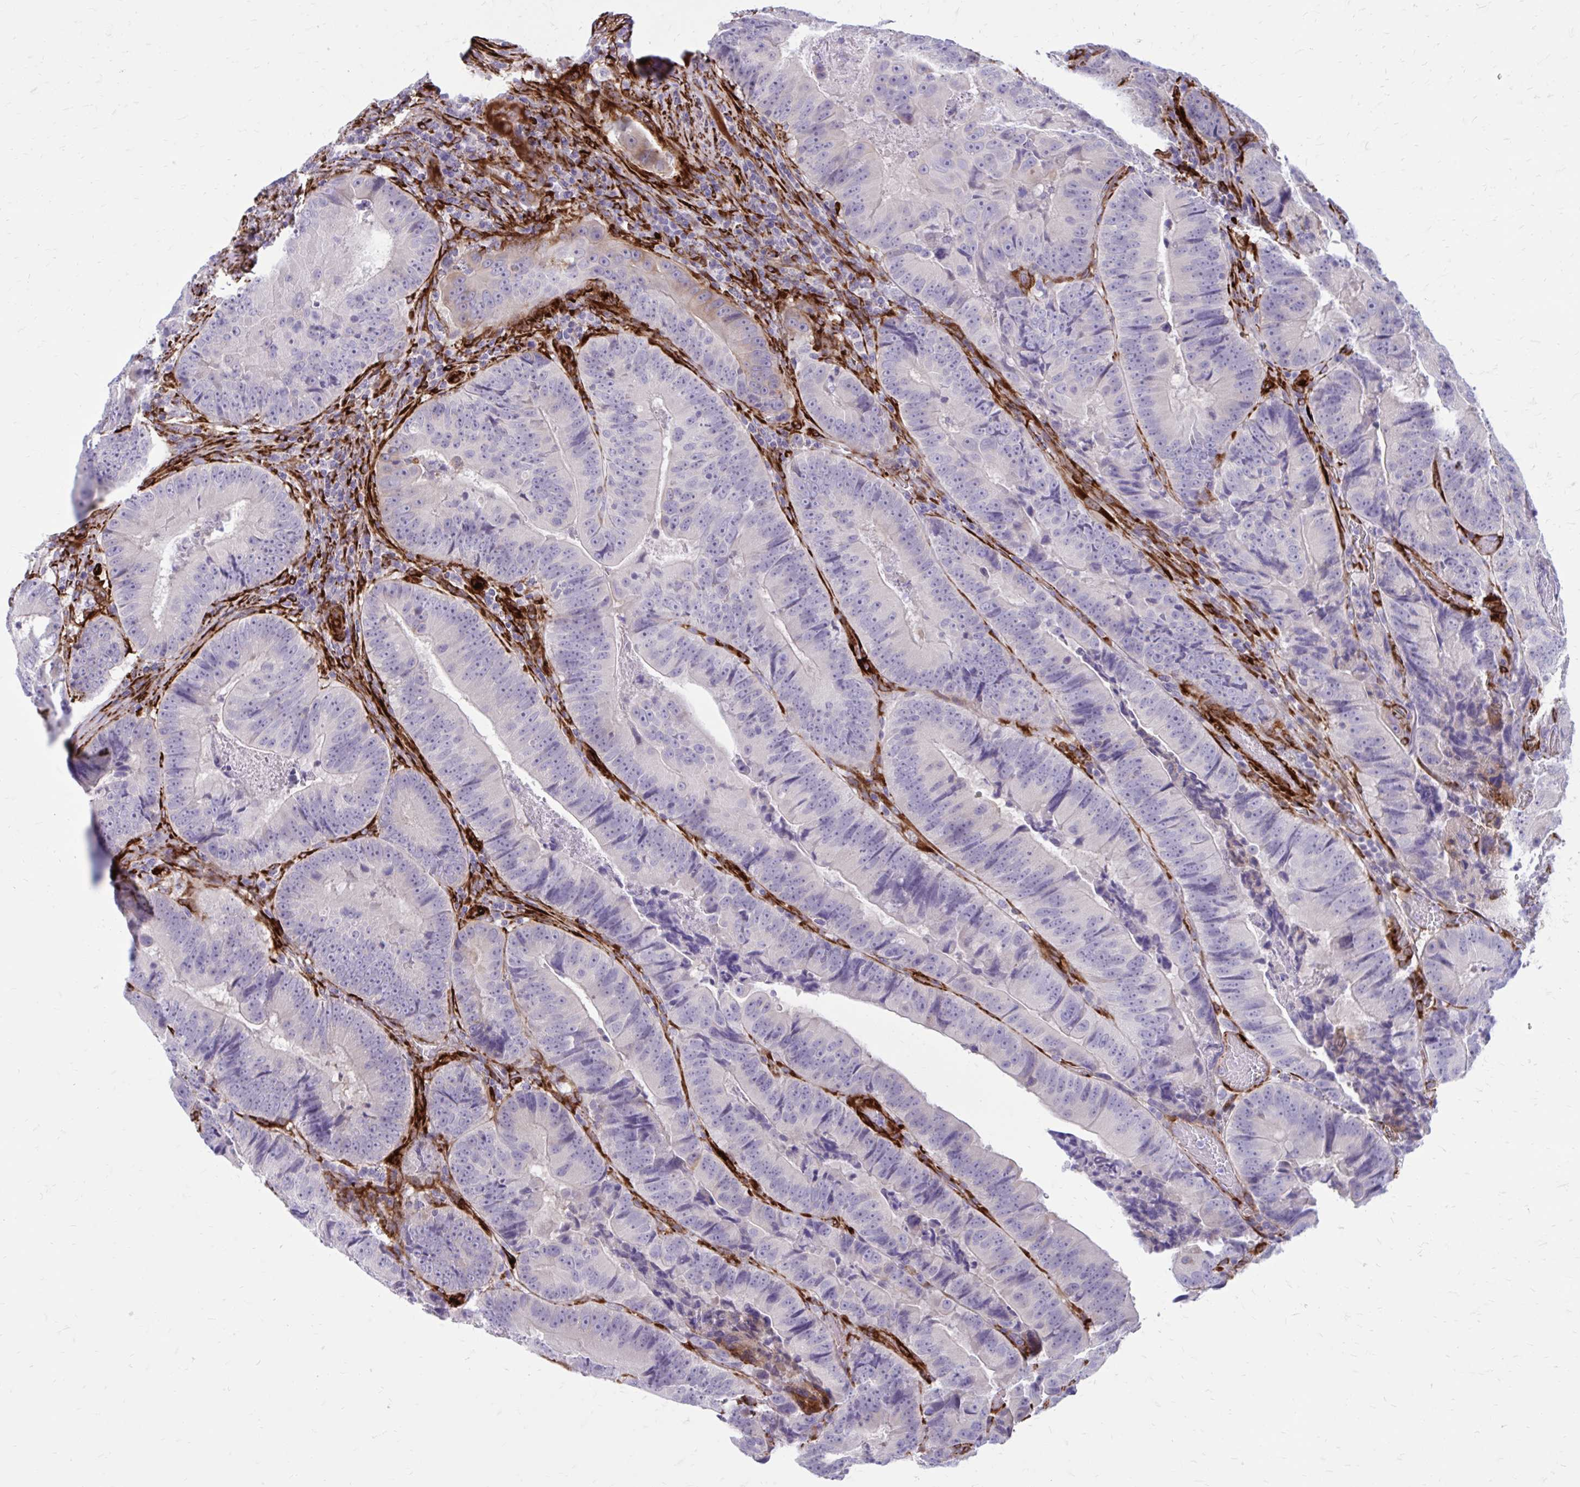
{"staining": {"intensity": "negative", "quantity": "none", "location": "none"}, "tissue": "colorectal cancer", "cell_type": "Tumor cells", "image_type": "cancer", "snomed": [{"axis": "morphology", "description": "Adenocarcinoma, NOS"}, {"axis": "topography", "description": "Colon"}], "caption": "IHC of colorectal cancer shows no positivity in tumor cells.", "gene": "BEND5", "patient": {"sex": "female", "age": 86}}